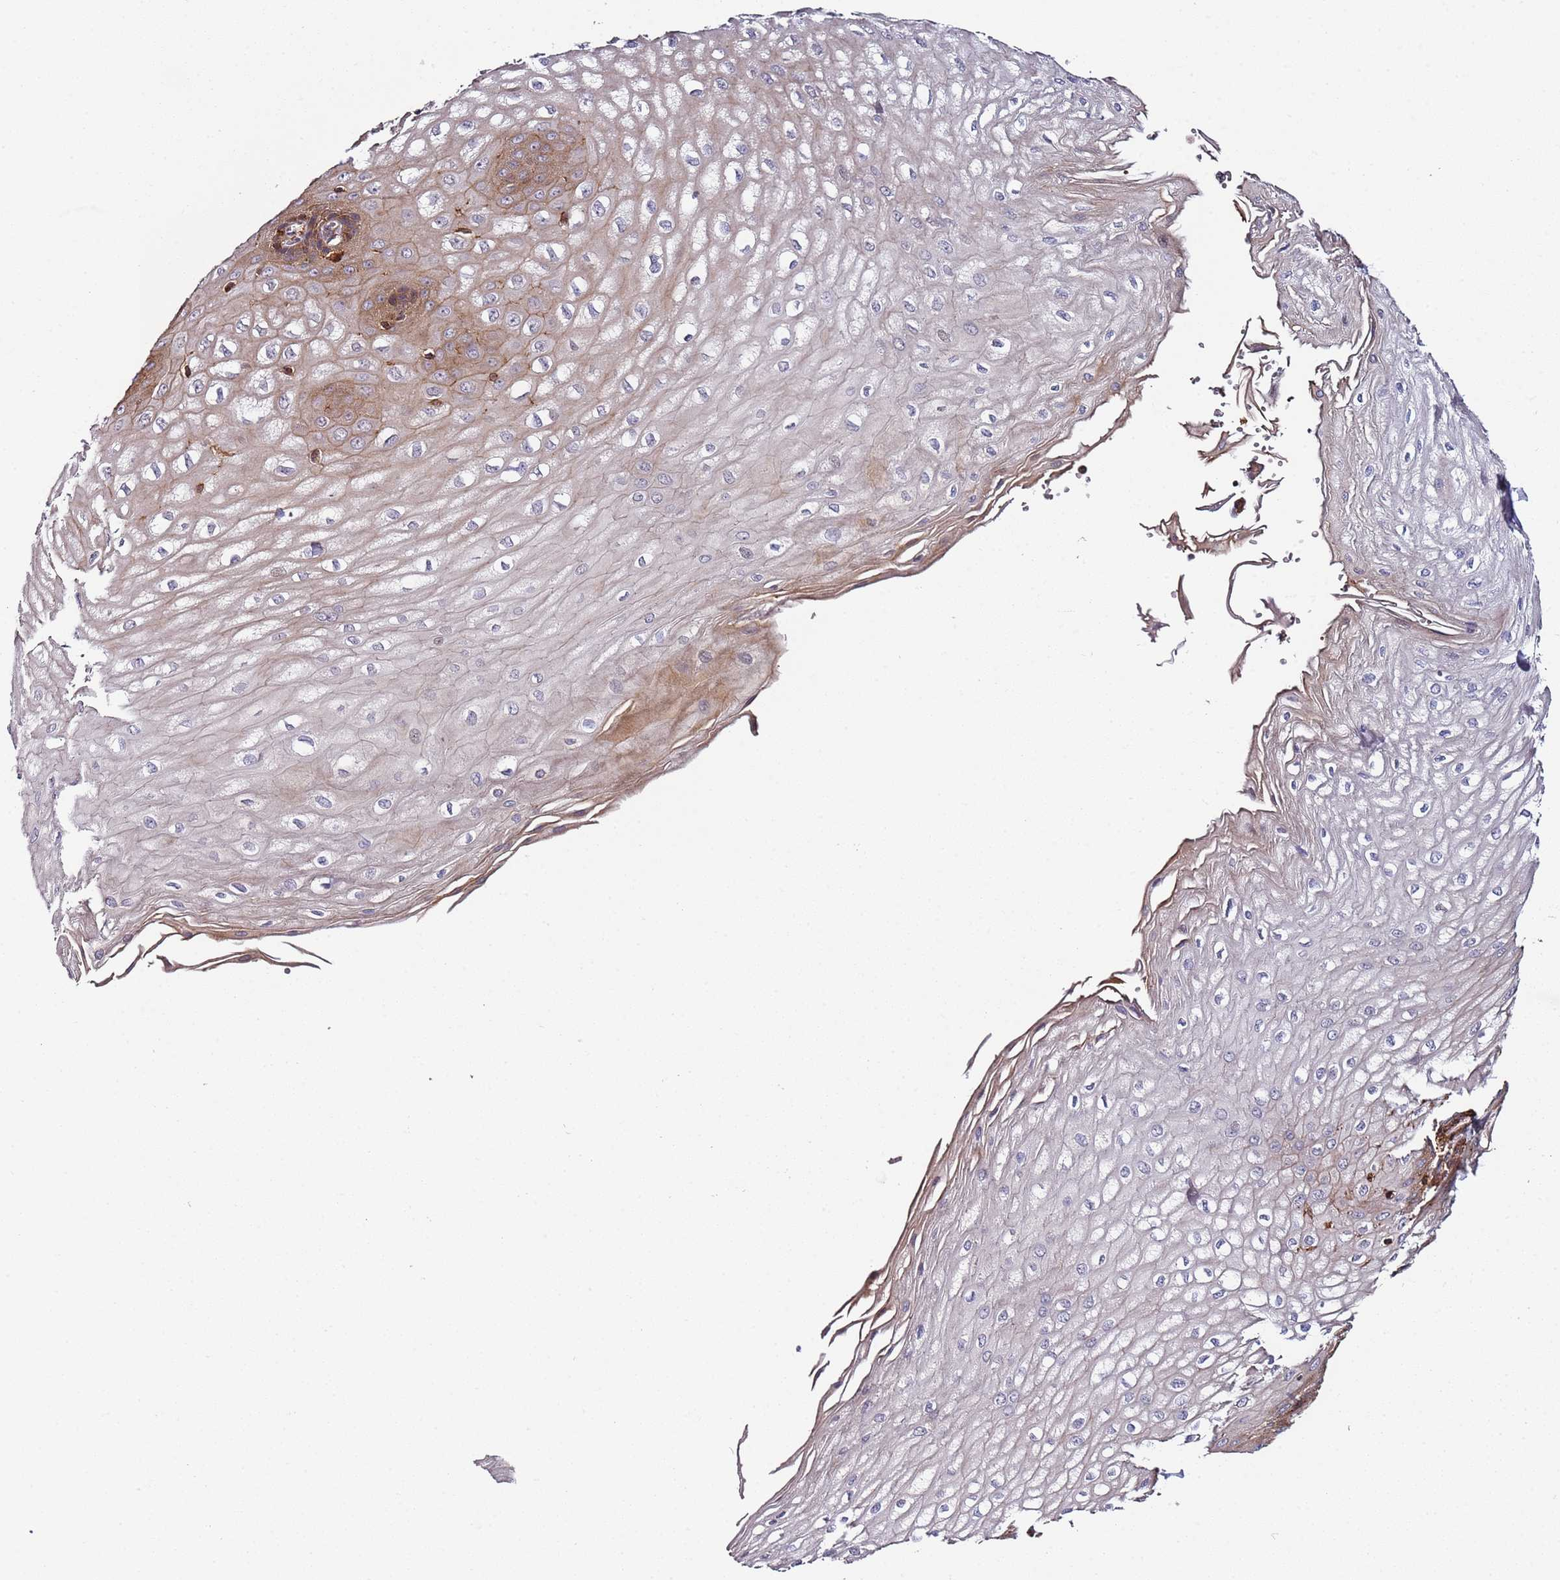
{"staining": {"intensity": "moderate", "quantity": "25%-75%", "location": "cytoplasmic/membranous"}, "tissue": "esophagus", "cell_type": "Squamous epithelial cells", "image_type": "normal", "snomed": [{"axis": "morphology", "description": "Normal tissue, NOS"}, {"axis": "topography", "description": "Esophagus"}], "caption": "Immunohistochemistry photomicrograph of normal esophagus: human esophagus stained using immunohistochemistry (IHC) shows medium levels of moderate protein expression localized specifically in the cytoplasmic/membranous of squamous epithelial cells, appearing as a cytoplasmic/membranous brown color.", "gene": "CYP2U1", "patient": {"sex": "male", "age": 60}}